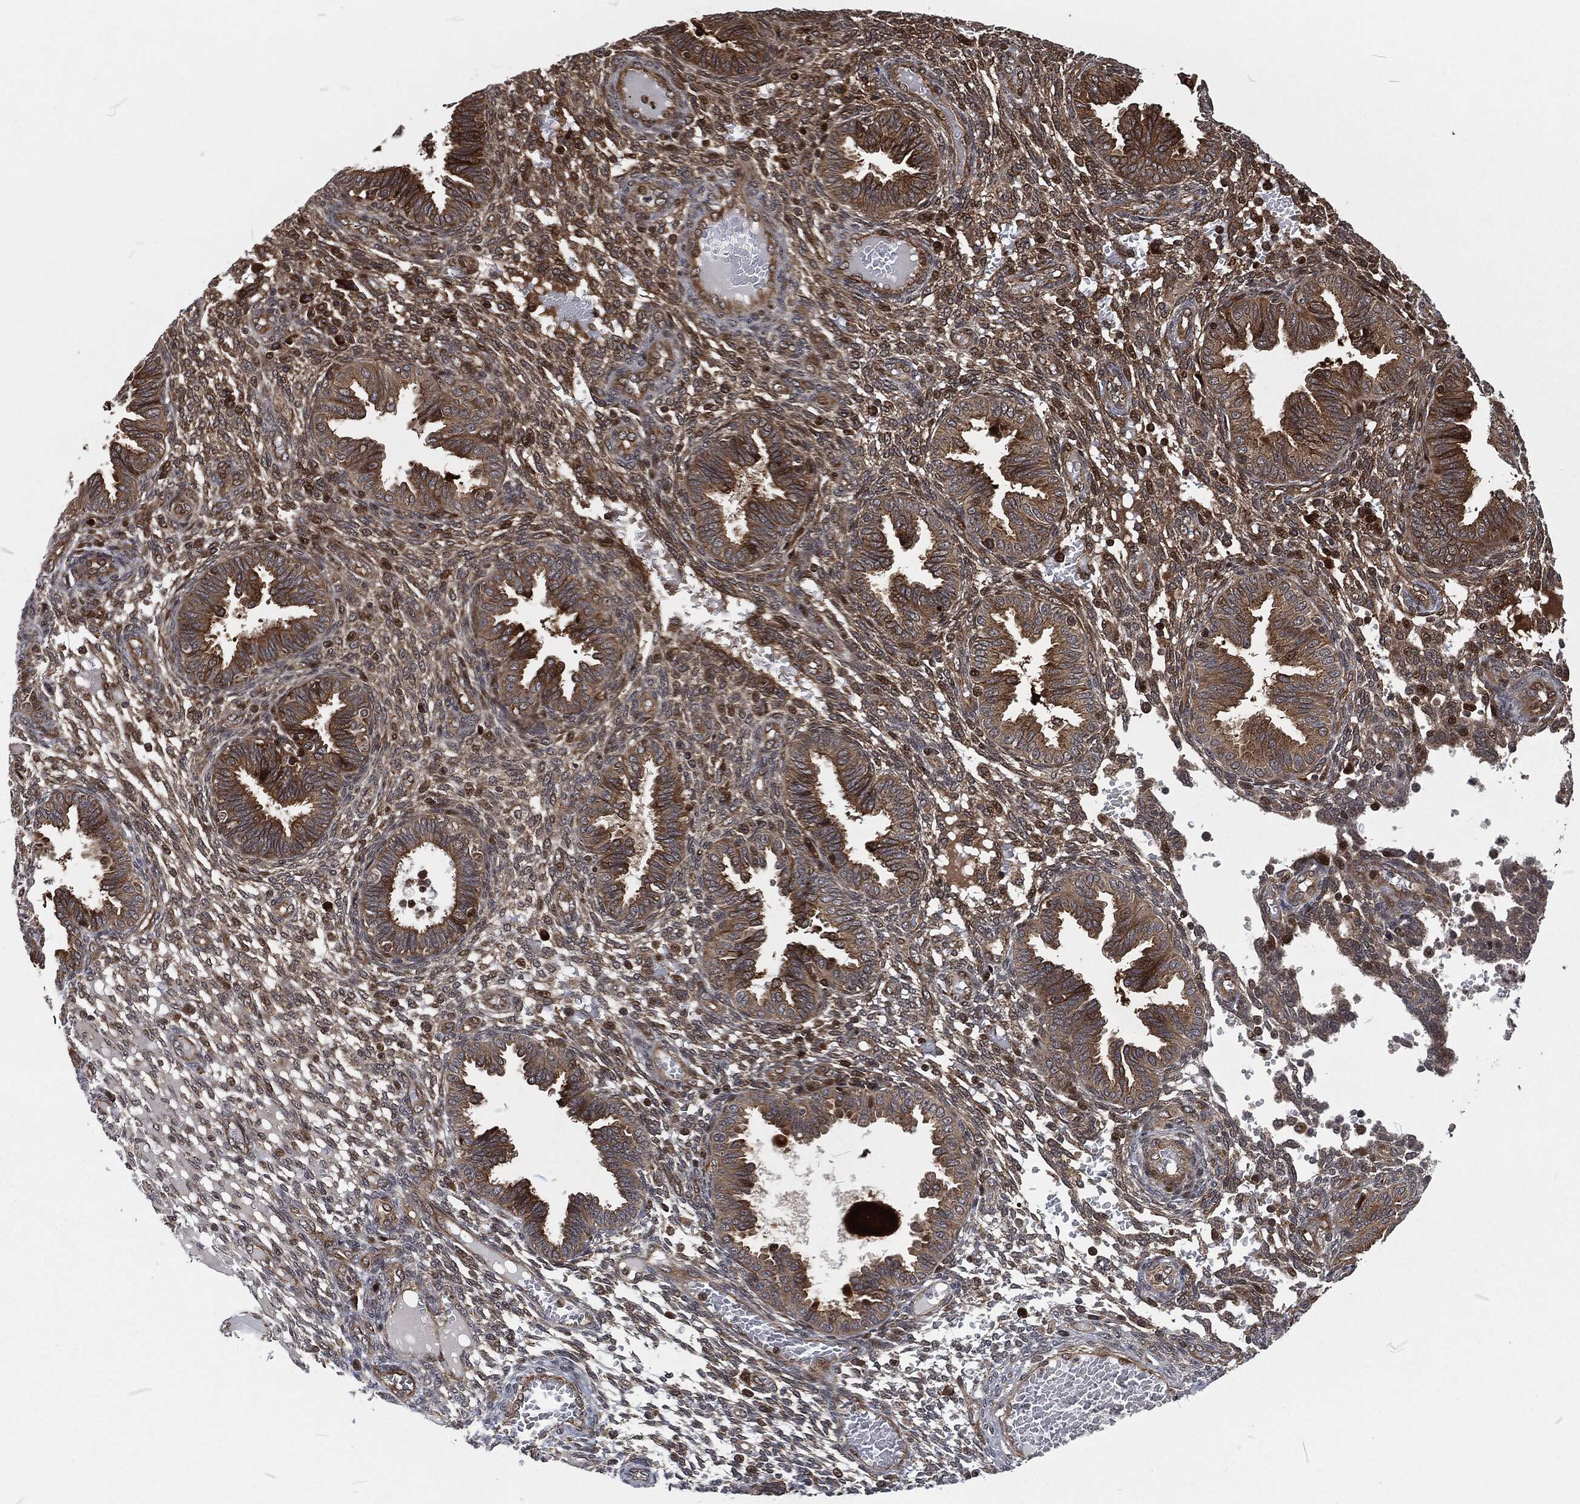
{"staining": {"intensity": "moderate", "quantity": "25%-75%", "location": "cytoplasmic/membranous"}, "tissue": "endometrium", "cell_type": "Cells in endometrial stroma", "image_type": "normal", "snomed": [{"axis": "morphology", "description": "Normal tissue, NOS"}, {"axis": "topography", "description": "Endometrium"}], "caption": "Benign endometrium was stained to show a protein in brown. There is medium levels of moderate cytoplasmic/membranous expression in approximately 25%-75% of cells in endometrial stroma.", "gene": "CMPK2", "patient": {"sex": "female", "age": 42}}